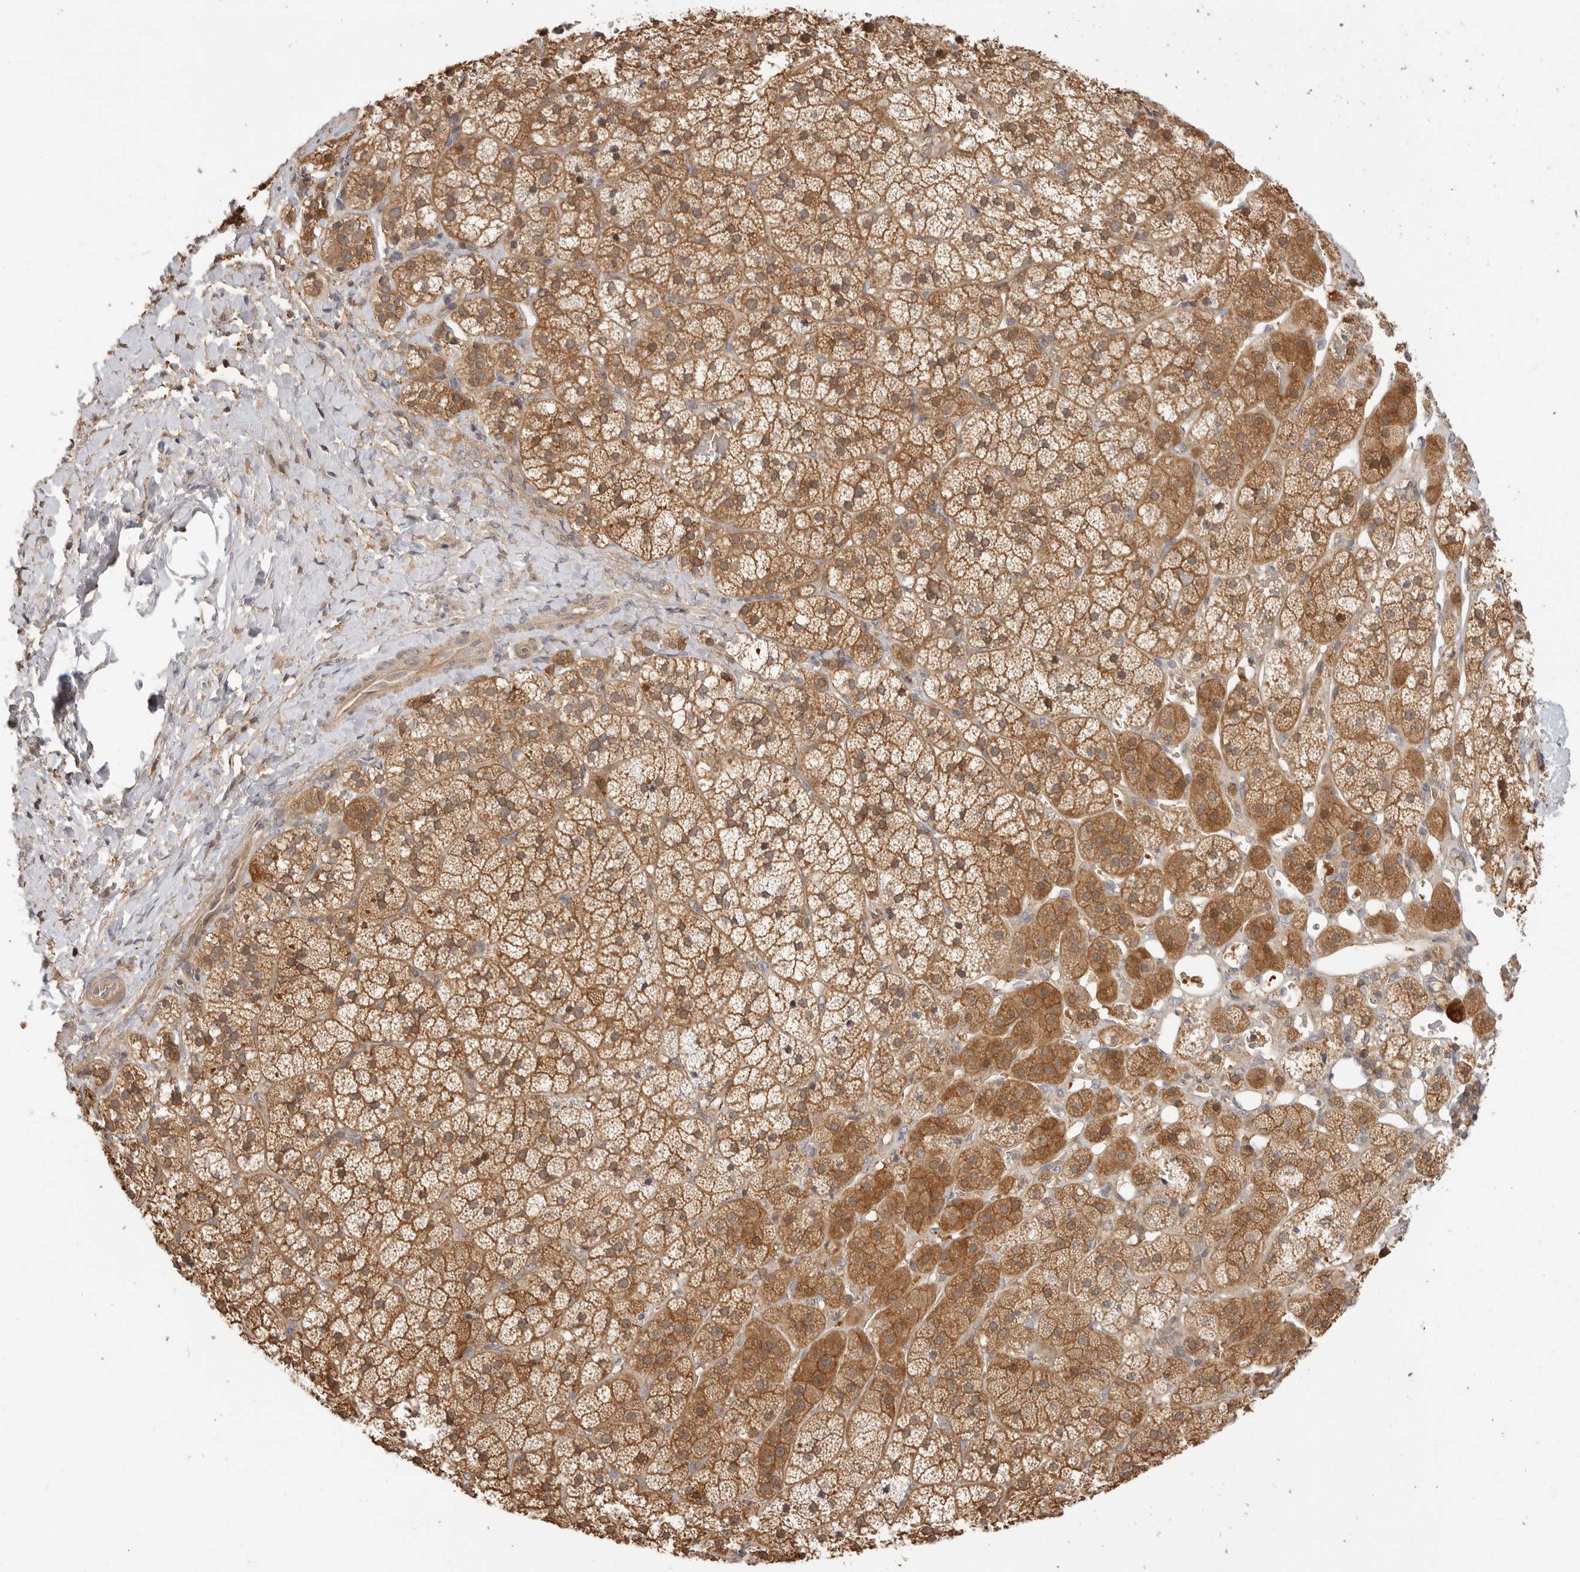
{"staining": {"intensity": "moderate", "quantity": ">75%", "location": "cytoplasmic/membranous"}, "tissue": "adrenal gland", "cell_type": "Glandular cells", "image_type": "normal", "snomed": [{"axis": "morphology", "description": "Normal tissue, NOS"}, {"axis": "topography", "description": "Adrenal gland"}], "caption": "A histopathology image of human adrenal gland stained for a protein demonstrates moderate cytoplasmic/membranous brown staining in glandular cells.", "gene": "CLDN12", "patient": {"sex": "female", "age": 44}}